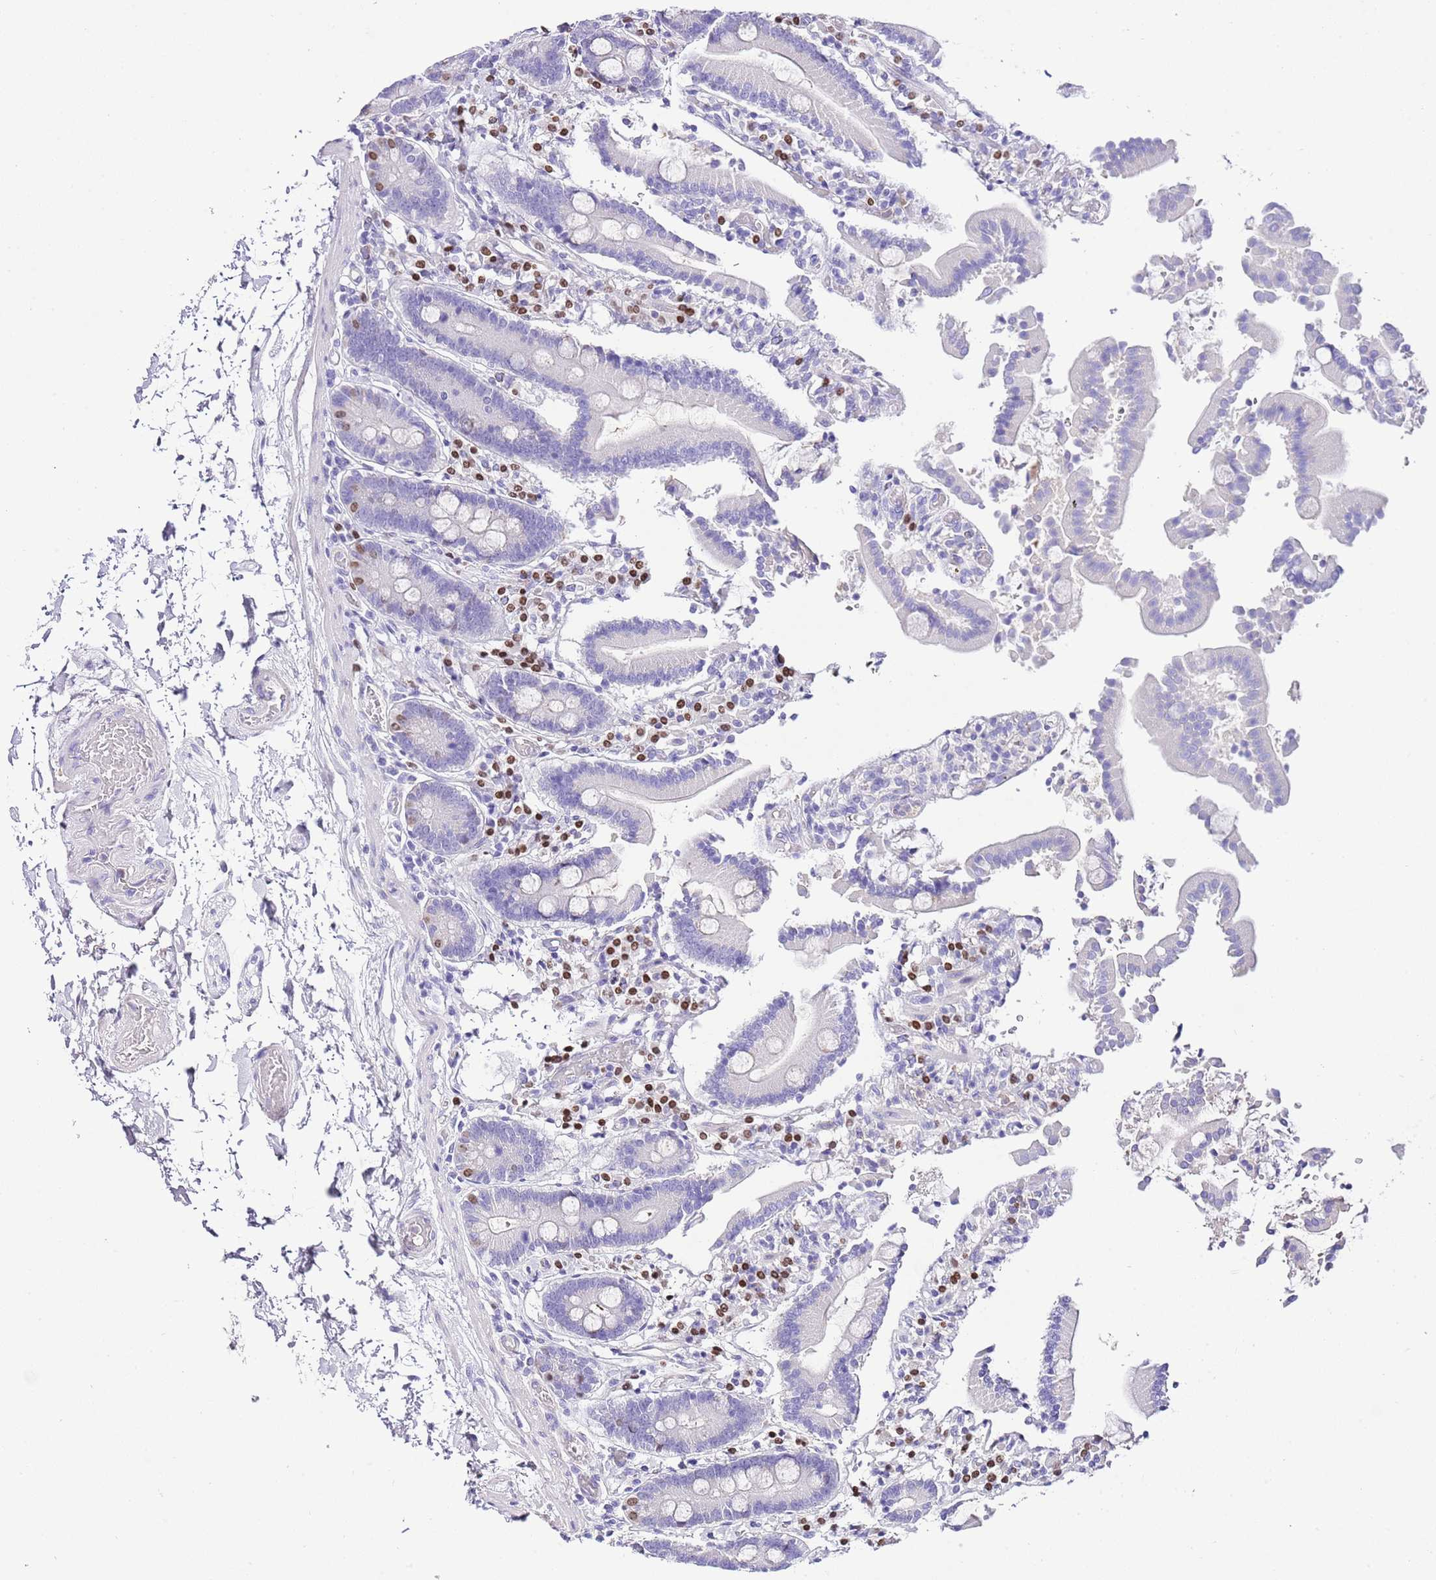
{"staining": {"intensity": "negative", "quantity": "none", "location": "none"}, "tissue": "duodenum", "cell_type": "Glandular cells", "image_type": "normal", "snomed": [{"axis": "morphology", "description": "Normal tissue, NOS"}, {"axis": "topography", "description": "Duodenum"}], "caption": "Immunohistochemistry (IHC) histopathology image of benign duodenum: duodenum stained with DAB exhibits no significant protein staining in glandular cells.", "gene": "BHLHA15", "patient": {"sex": "male", "age": 55}}